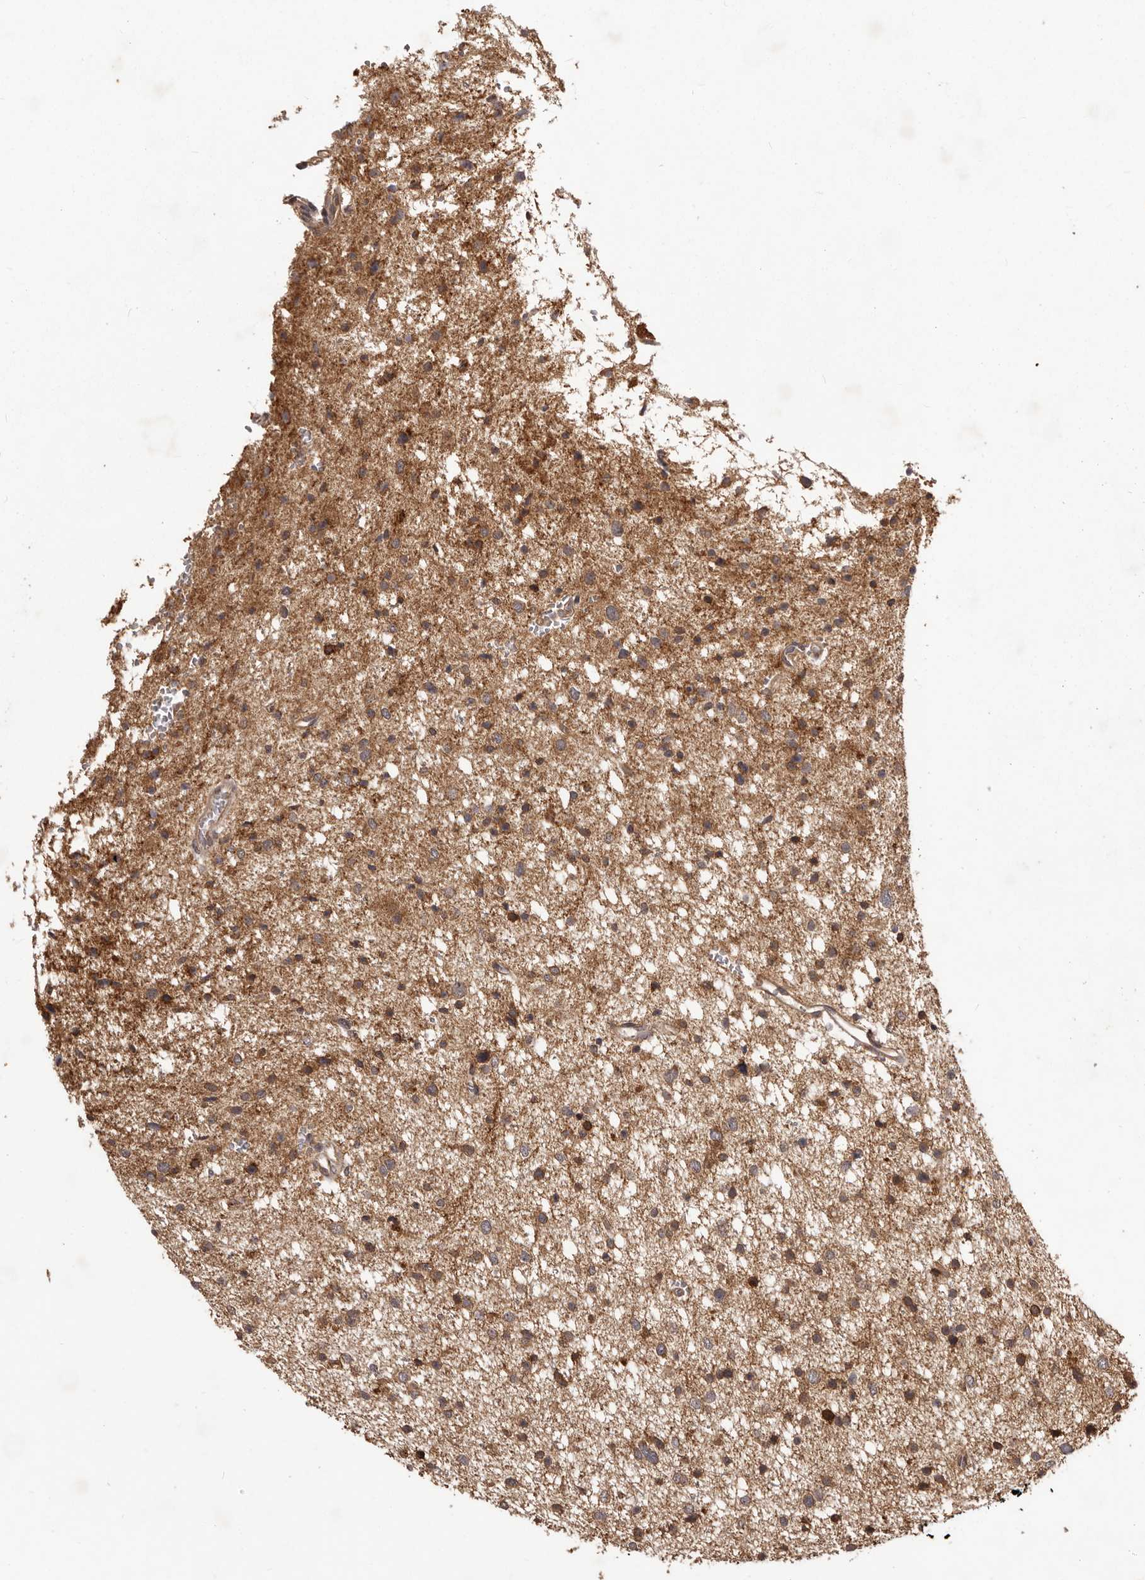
{"staining": {"intensity": "moderate", "quantity": ">75%", "location": "cytoplasmic/membranous"}, "tissue": "glioma", "cell_type": "Tumor cells", "image_type": "cancer", "snomed": [{"axis": "morphology", "description": "Glioma, malignant, Low grade"}, {"axis": "topography", "description": "Brain"}], "caption": "Human glioma stained with a protein marker exhibits moderate staining in tumor cells.", "gene": "MTO1", "patient": {"sex": "female", "age": 37}}